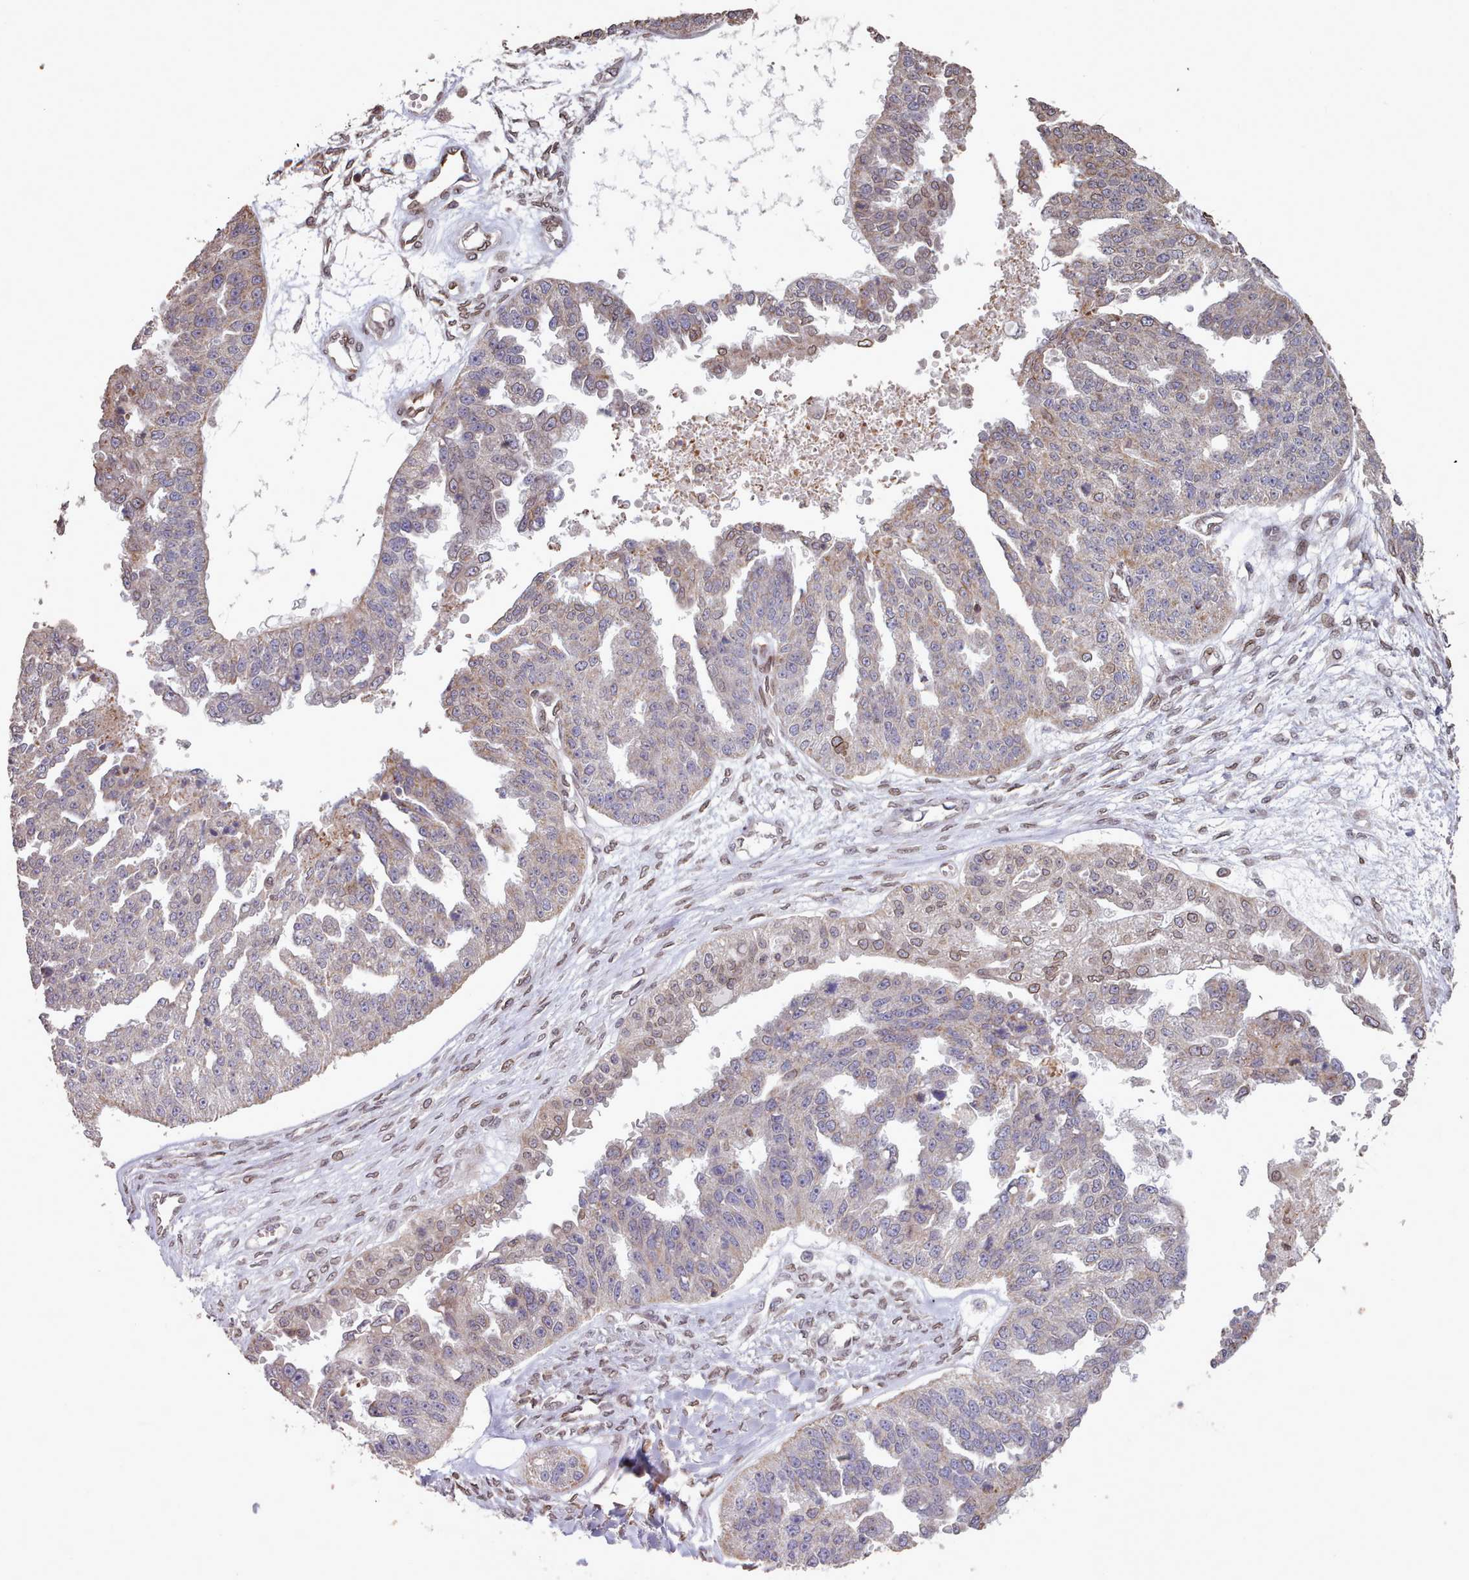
{"staining": {"intensity": "weak", "quantity": "<25%", "location": "cytoplasmic/membranous"}, "tissue": "ovarian cancer", "cell_type": "Tumor cells", "image_type": "cancer", "snomed": [{"axis": "morphology", "description": "Cystadenocarcinoma, serous, NOS"}, {"axis": "topography", "description": "Ovary"}], "caption": "This is an immunohistochemistry (IHC) photomicrograph of ovarian serous cystadenocarcinoma. There is no positivity in tumor cells.", "gene": "TOR1AIP1", "patient": {"sex": "female", "age": 58}}